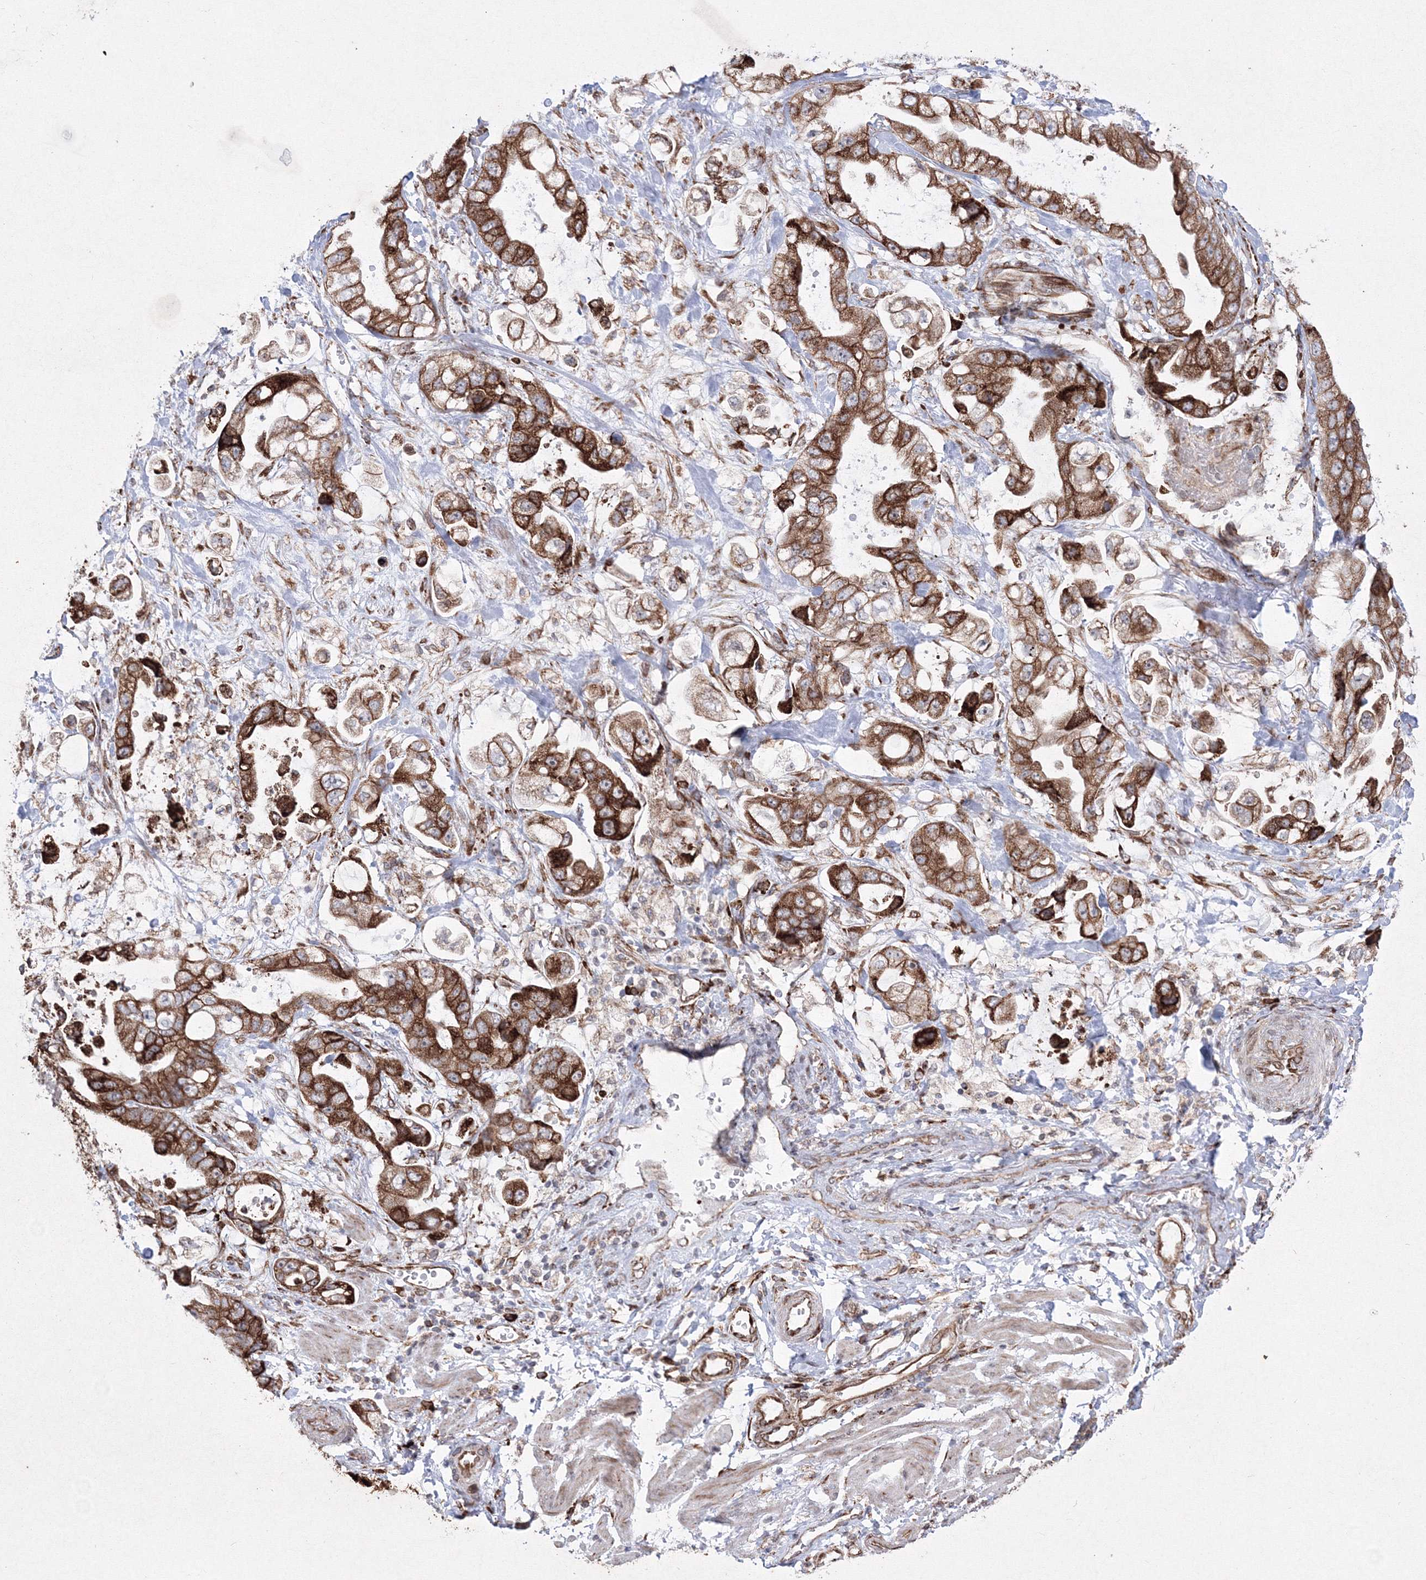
{"staining": {"intensity": "strong", "quantity": ">75%", "location": "cytoplasmic/membranous"}, "tissue": "stomach cancer", "cell_type": "Tumor cells", "image_type": "cancer", "snomed": [{"axis": "morphology", "description": "Adenocarcinoma, NOS"}, {"axis": "topography", "description": "Stomach"}], "caption": "The micrograph demonstrates staining of adenocarcinoma (stomach), revealing strong cytoplasmic/membranous protein staining (brown color) within tumor cells. Immunohistochemistry stains the protein in brown and the nuclei are stained blue.", "gene": "EFCAB12", "patient": {"sex": "male", "age": 62}}